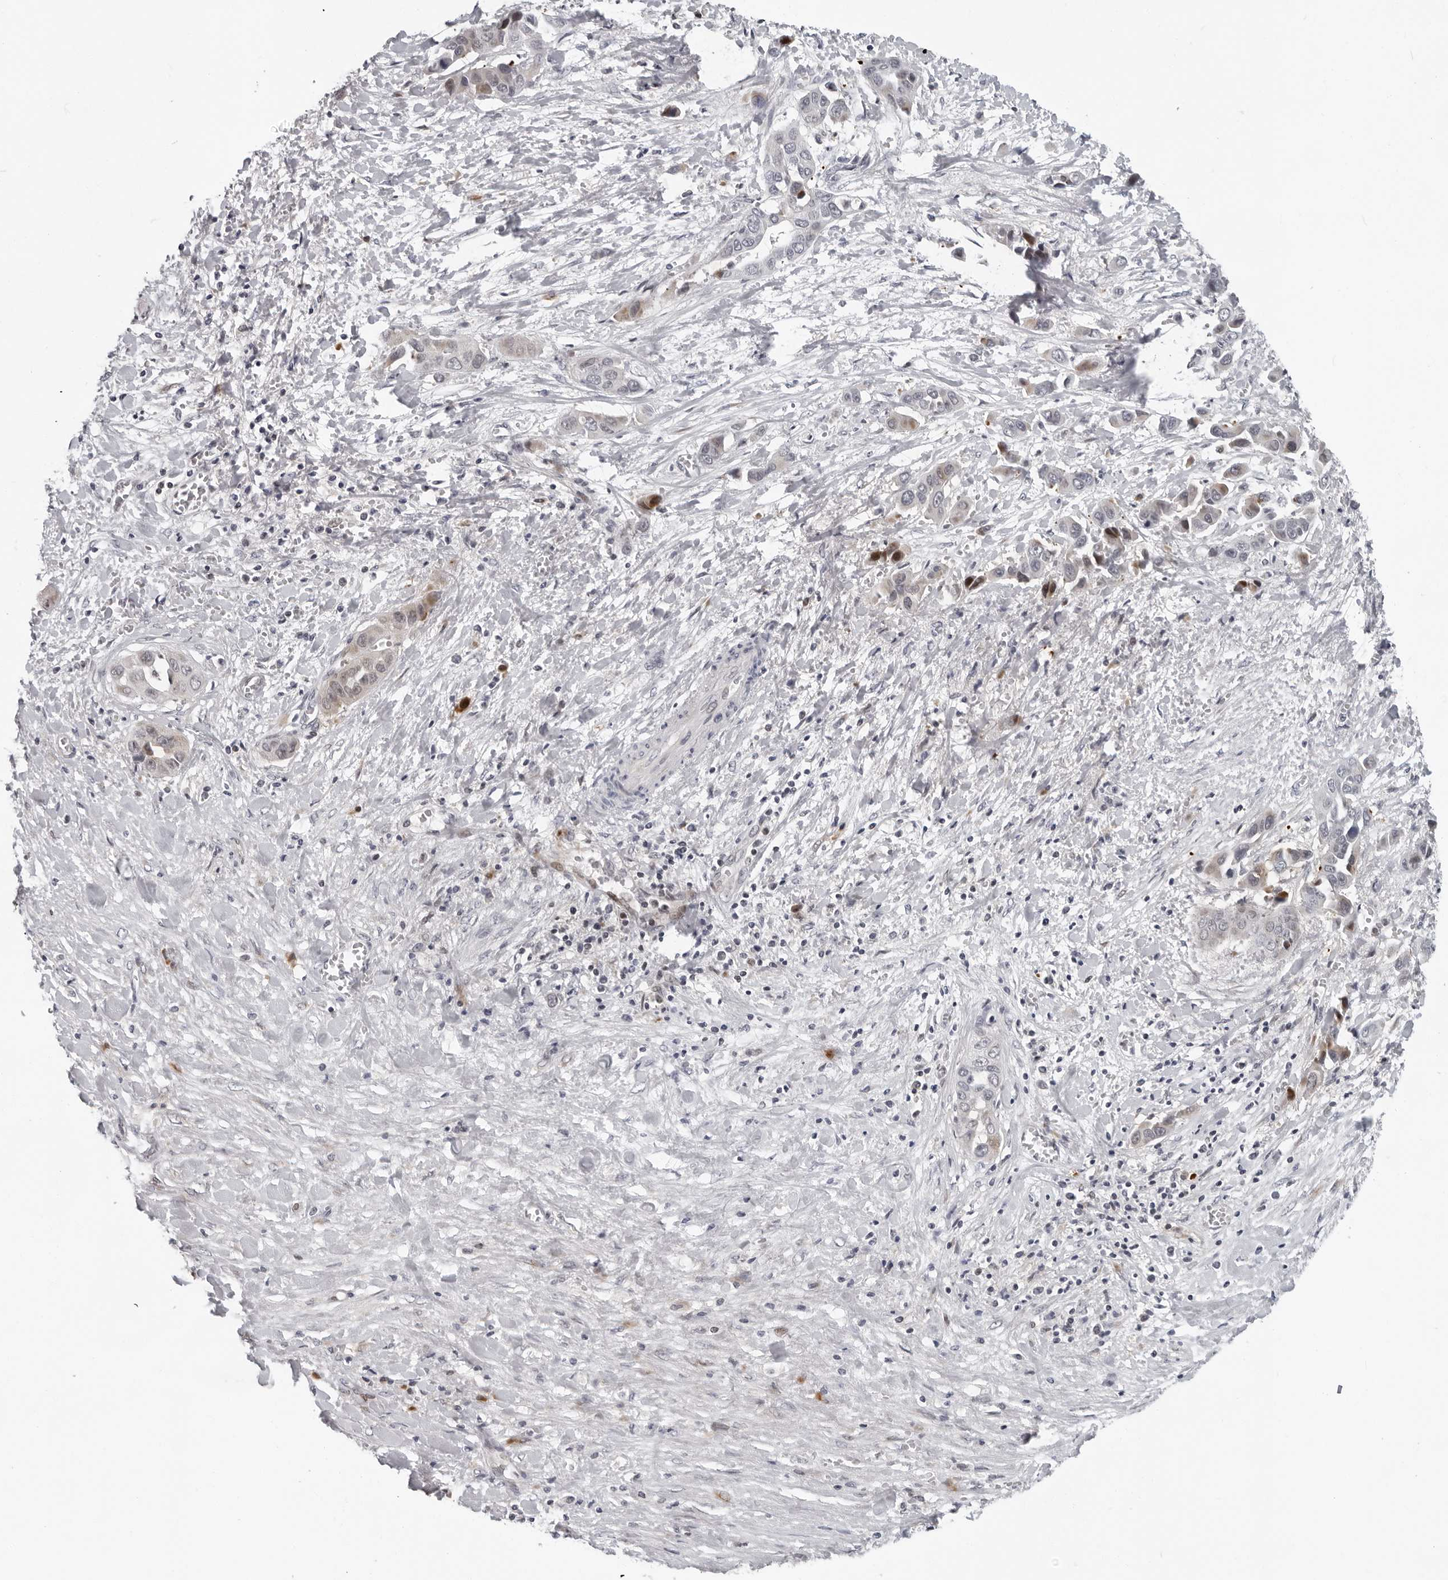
{"staining": {"intensity": "moderate", "quantity": "<25%", "location": "cytoplasmic/membranous"}, "tissue": "liver cancer", "cell_type": "Tumor cells", "image_type": "cancer", "snomed": [{"axis": "morphology", "description": "Cholangiocarcinoma"}, {"axis": "topography", "description": "Liver"}], "caption": "Immunohistochemical staining of human liver cholangiocarcinoma demonstrates moderate cytoplasmic/membranous protein expression in approximately <25% of tumor cells.", "gene": "PIP4K2C", "patient": {"sex": "female", "age": 52}}